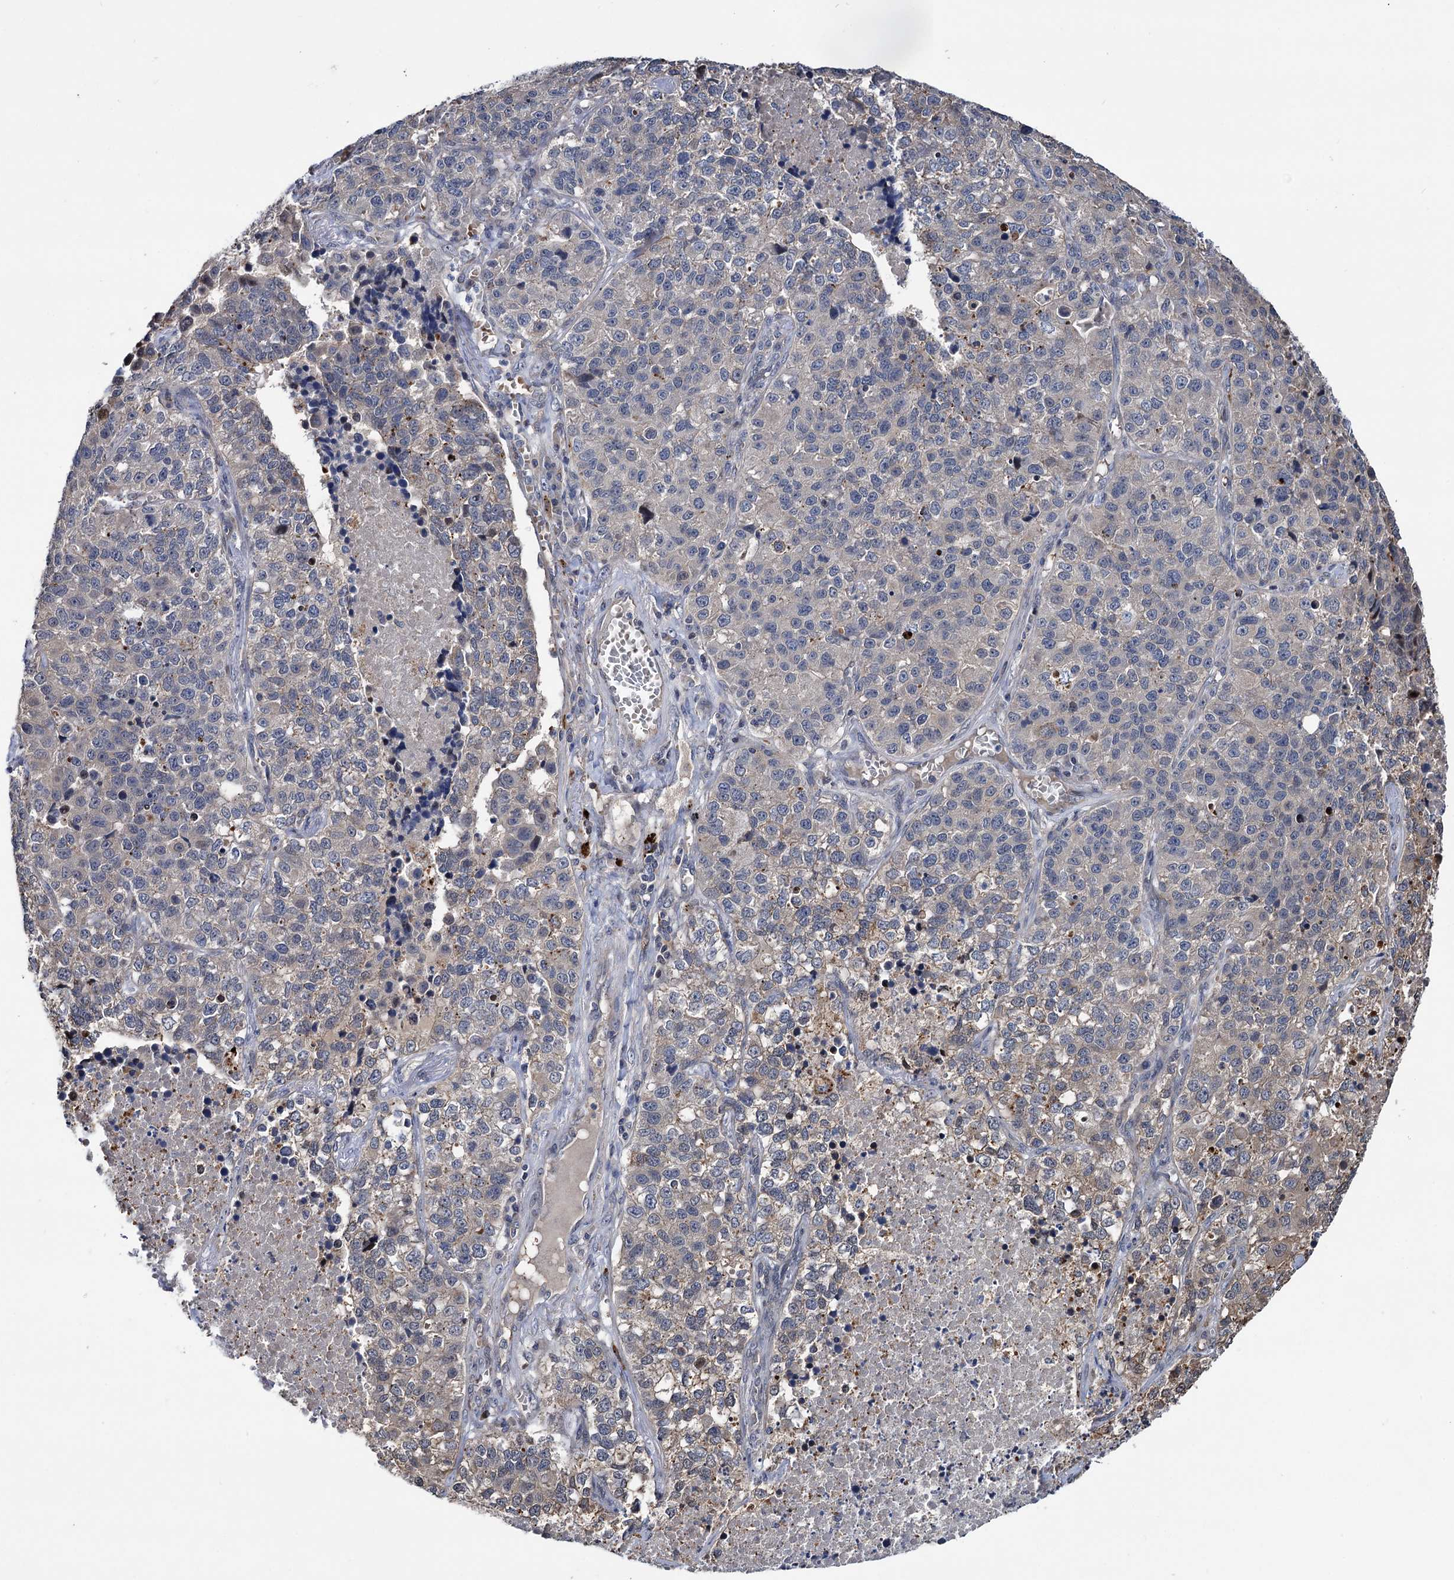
{"staining": {"intensity": "weak", "quantity": "<25%", "location": "cytoplasmic/membranous"}, "tissue": "lung cancer", "cell_type": "Tumor cells", "image_type": "cancer", "snomed": [{"axis": "morphology", "description": "Adenocarcinoma, NOS"}, {"axis": "topography", "description": "Lung"}], "caption": "Lung cancer stained for a protein using immunohistochemistry (IHC) displays no expression tumor cells.", "gene": "UBR1", "patient": {"sex": "male", "age": 49}}